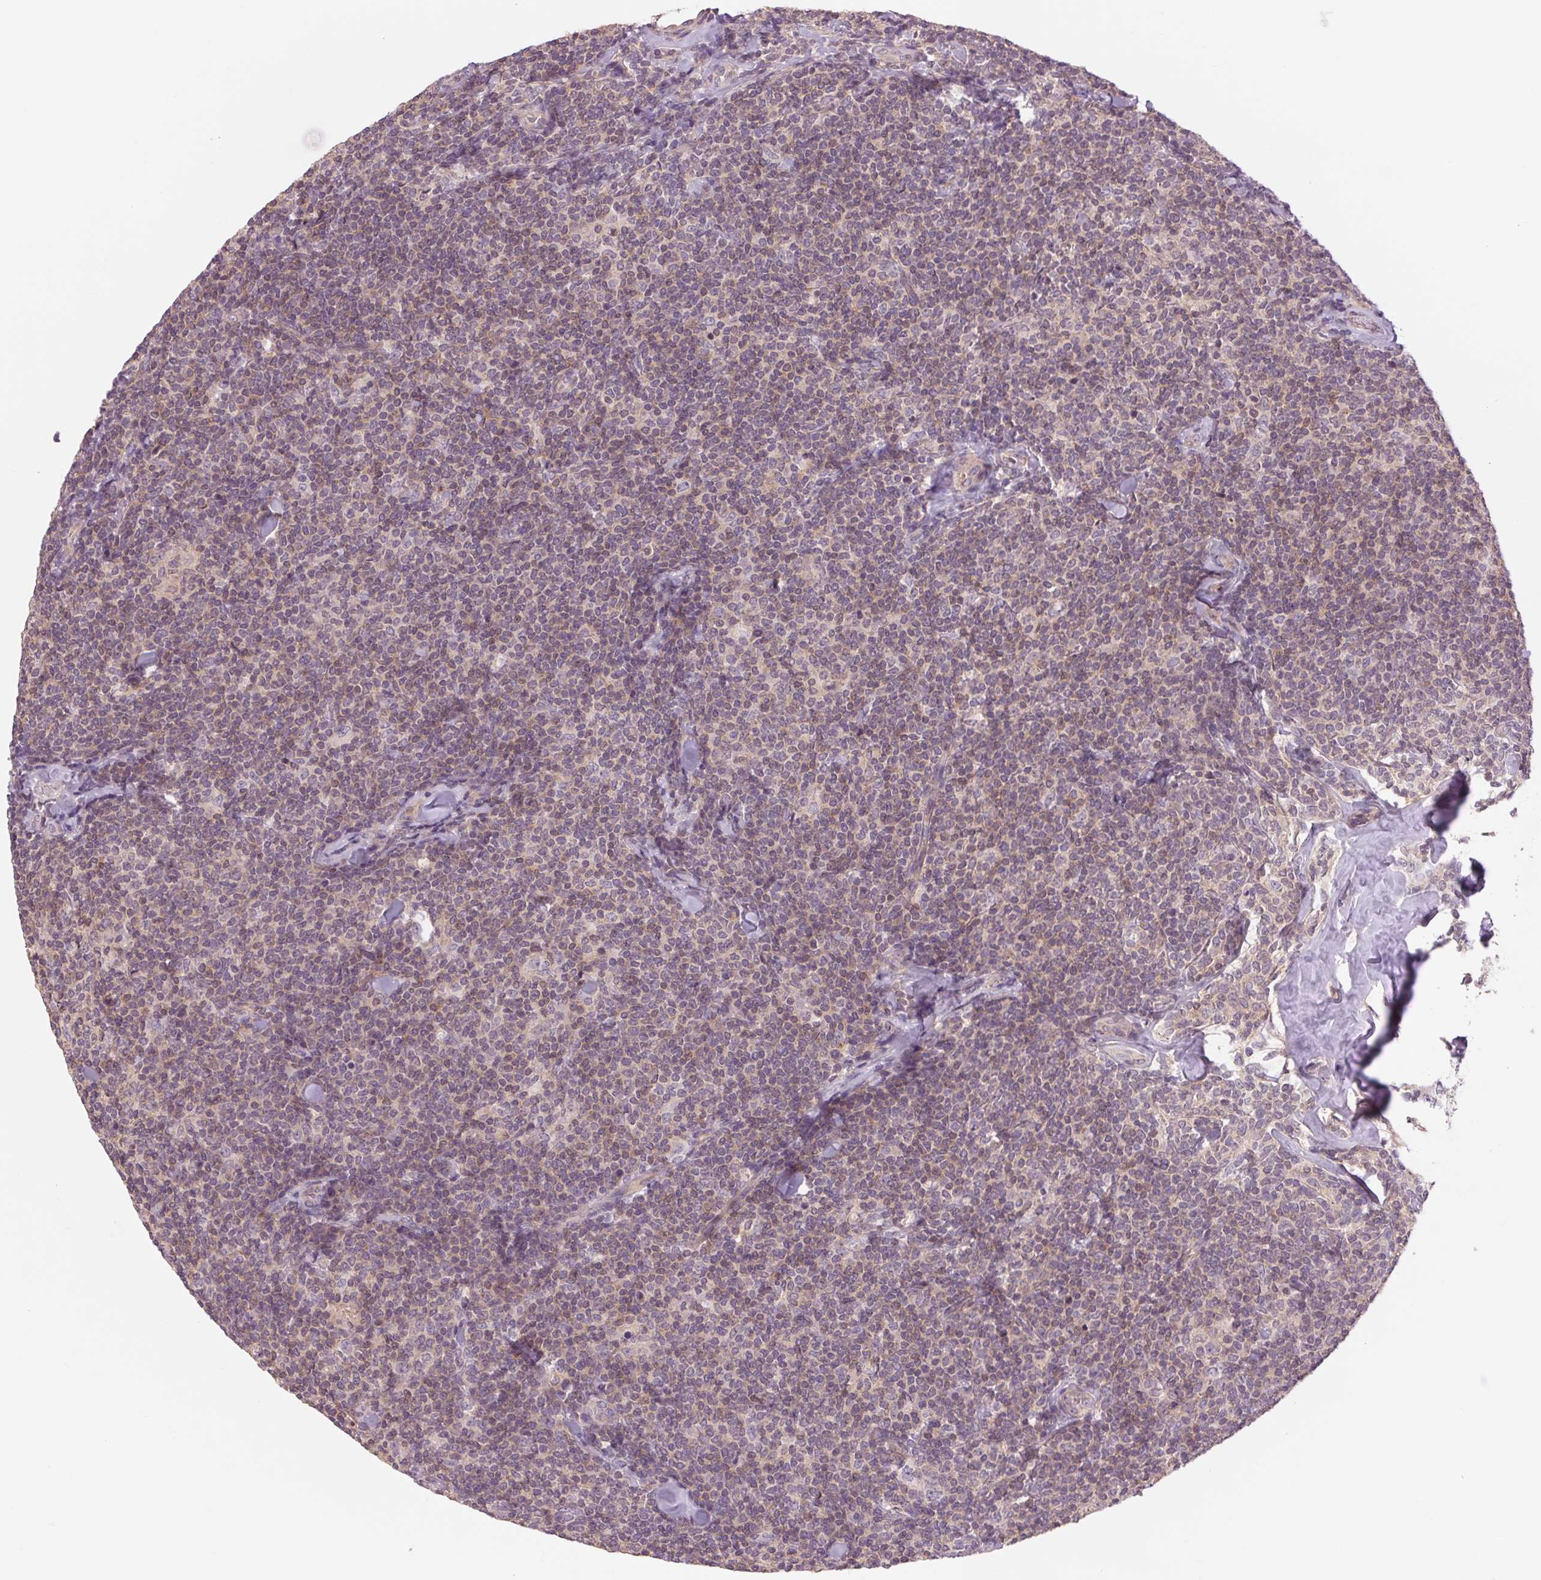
{"staining": {"intensity": "weak", "quantity": "<25%", "location": "cytoplasmic/membranous"}, "tissue": "lymphoma", "cell_type": "Tumor cells", "image_type": "cancer", "snomed": [{"axis": "morphology", "description": "Malignant lymphoma, non-Hodgkin's type, Low grade"}, {"axis": "topography", "description": "Lymph node"}], "caption": "This photomicrograph is of low-grade malignant lymphoma, non-Hodgkin's type stained with IHC to label a protein in brown with the nuclei are counter-stained blue. There is no positivity in tumor cells. (IHC, brightfield microscopy, high magnification).", "gene": "SH3RF2", "patient": {"sex": "female", "age": 56}}